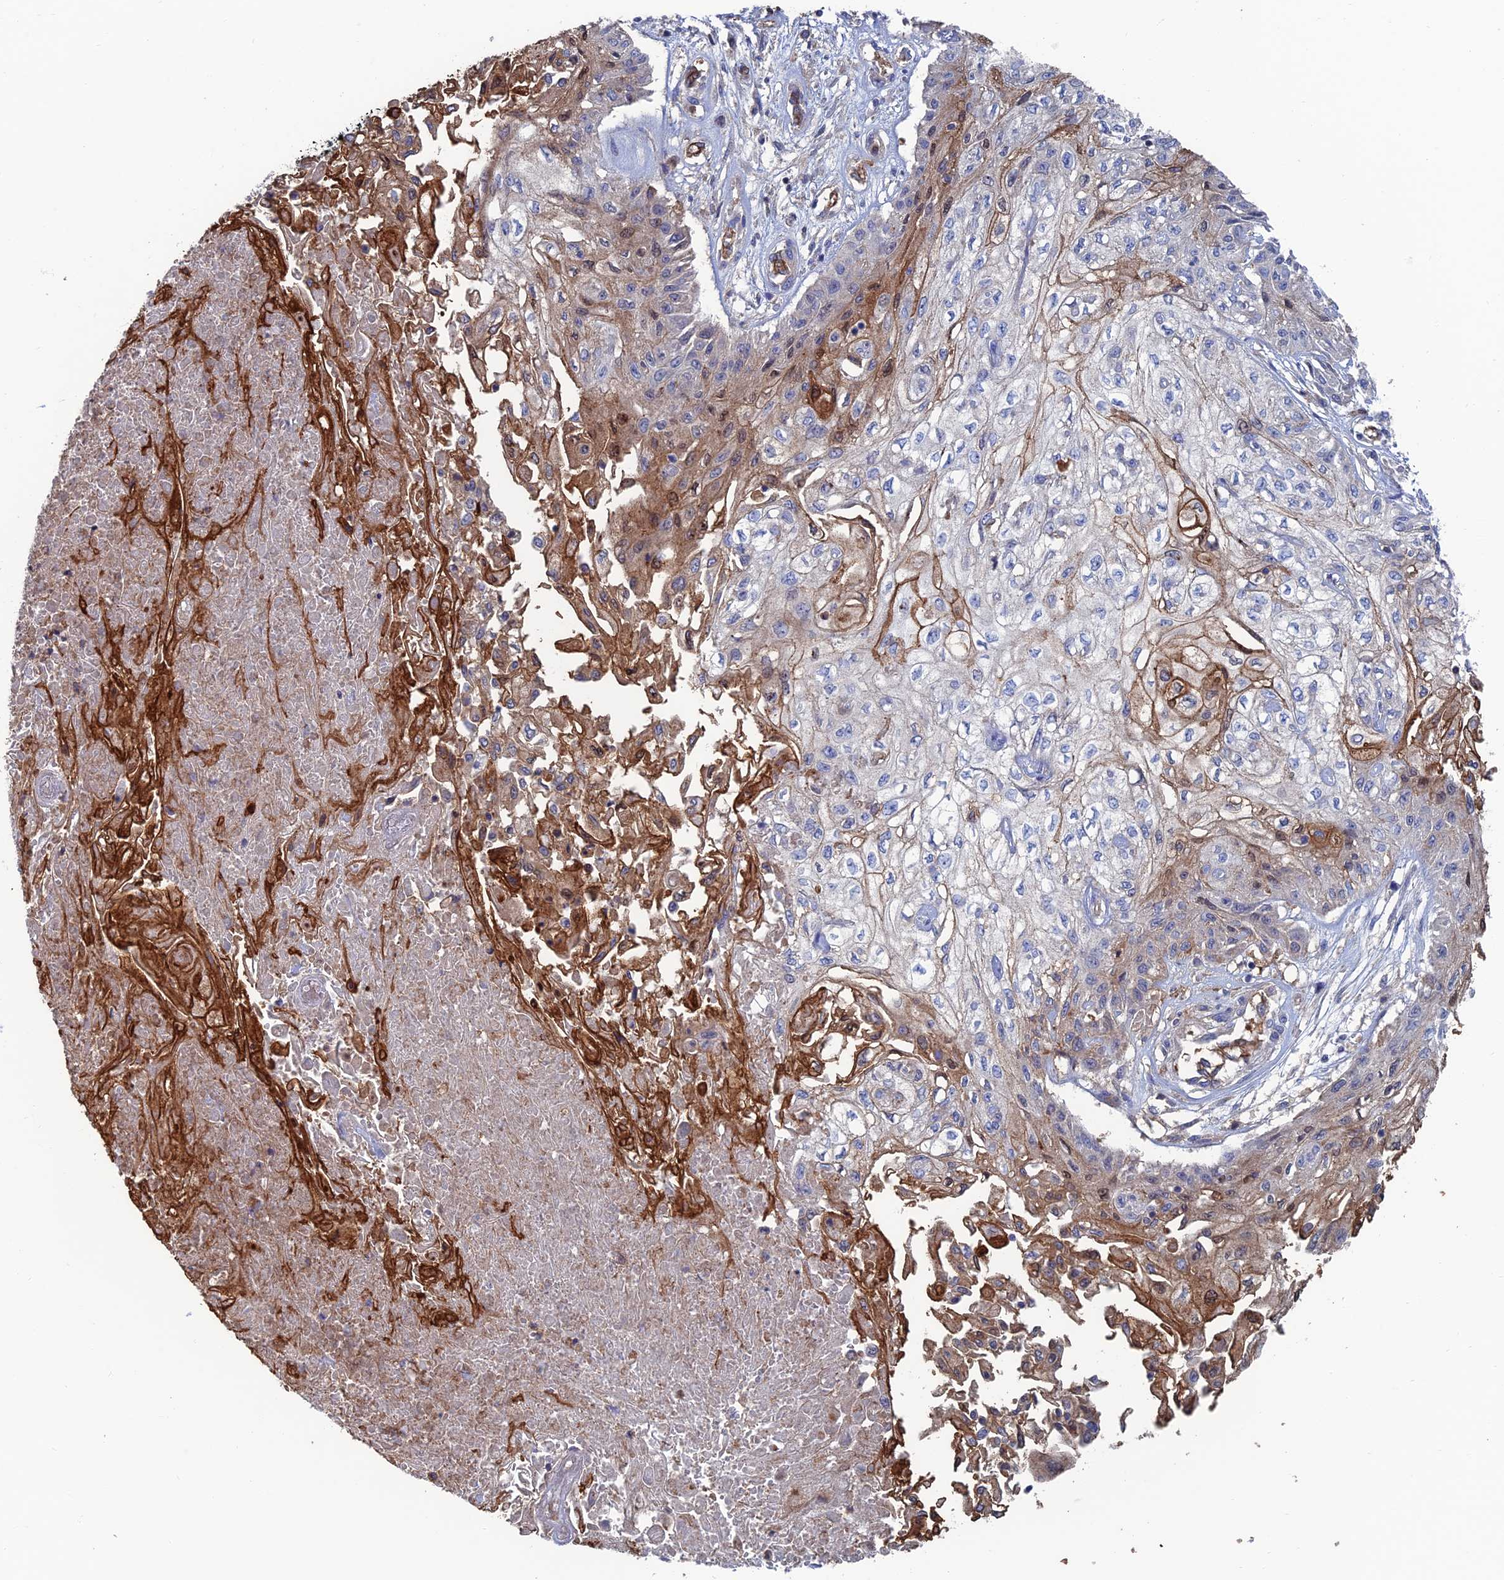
{"staining": {"intensity": "moderate", "quantity": "<25%", "location": "cytoplasmic/membranous,nuclear"}, "tissue": "skin cancer", "cell_type": "Tumor cells", "image_type": "cancer", "snomed": [{"axis": "morphology", "description": "Squamous cell carcinoma, NOS"}, {"axis": "morphology", "description": "Squamous cell carcinoma, metastatic, NOS"}, {"axis": "topography", "description": "Skin"}, {"axis": "topography", "description": "Lymph node"}], "caption": "Tumor cells demonstrate low levels of moderate cytoplasmic/membranous and nuclear expression in about <25% of cells in skin cancer (metastatic squamous cell carcinoma).", "gene": "SNX11", "patient": {"sex": "male", "age": 75}}